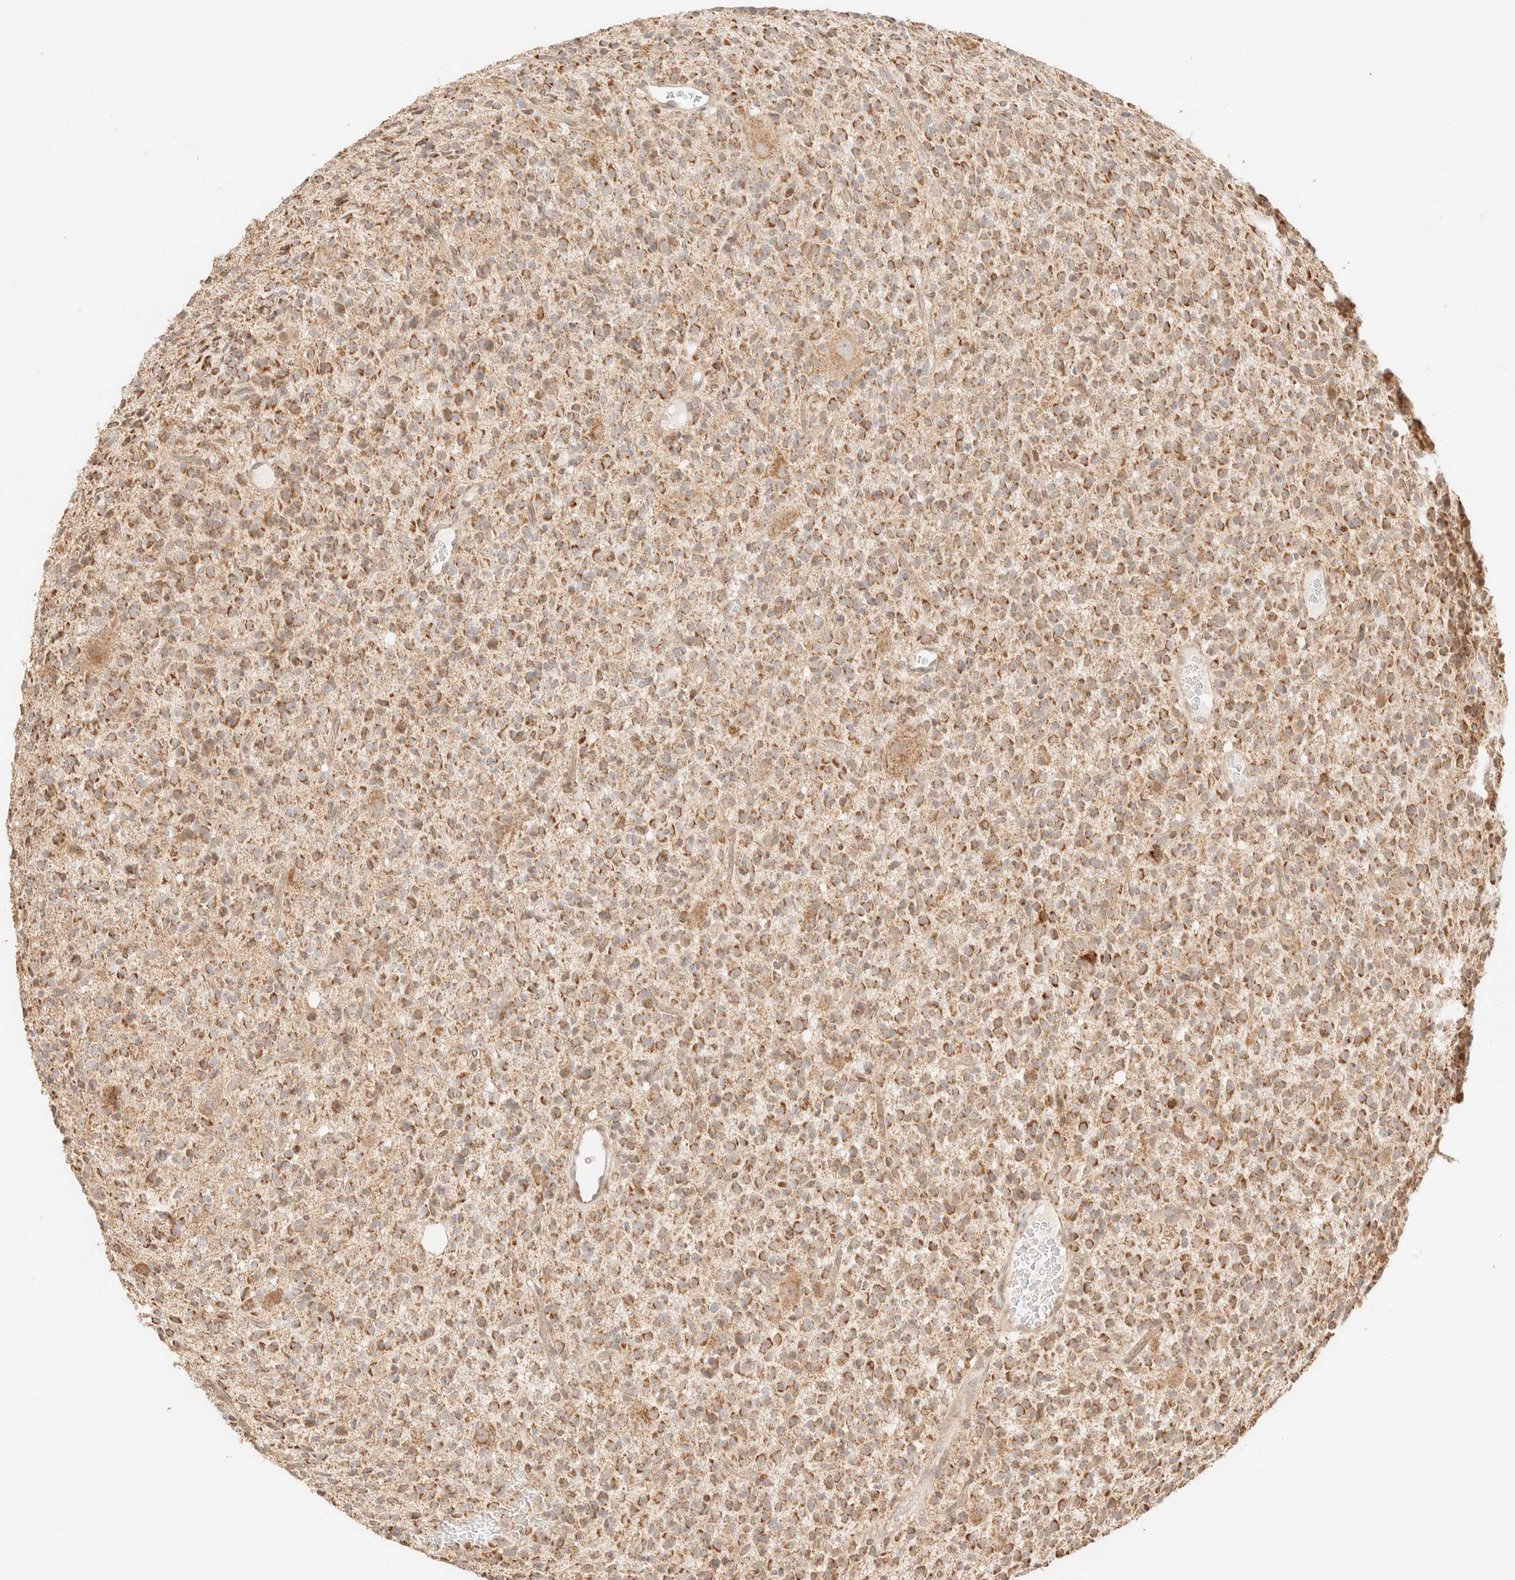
{"staining": {"intensity": "moderate", "quantity": ">75%", "location": "cytoplasmic/membranous"}, "tissue": "glioma", "cell_type": "Tumor cells", "image_type": "cancer", "snomed": [{"axis": "morphology", "description": "Glioma, malignant, High grade"}, {"axis": "topography", "description": "Brain"}], "caption": "This is a micrograph of IHC staining of malignant glioma (high-grade), which shows moderate positivity in the cytoplasmic/membranous of tumor cells.", "gene": "TACO1", "patient": {"sex": "male", "age": 34}}